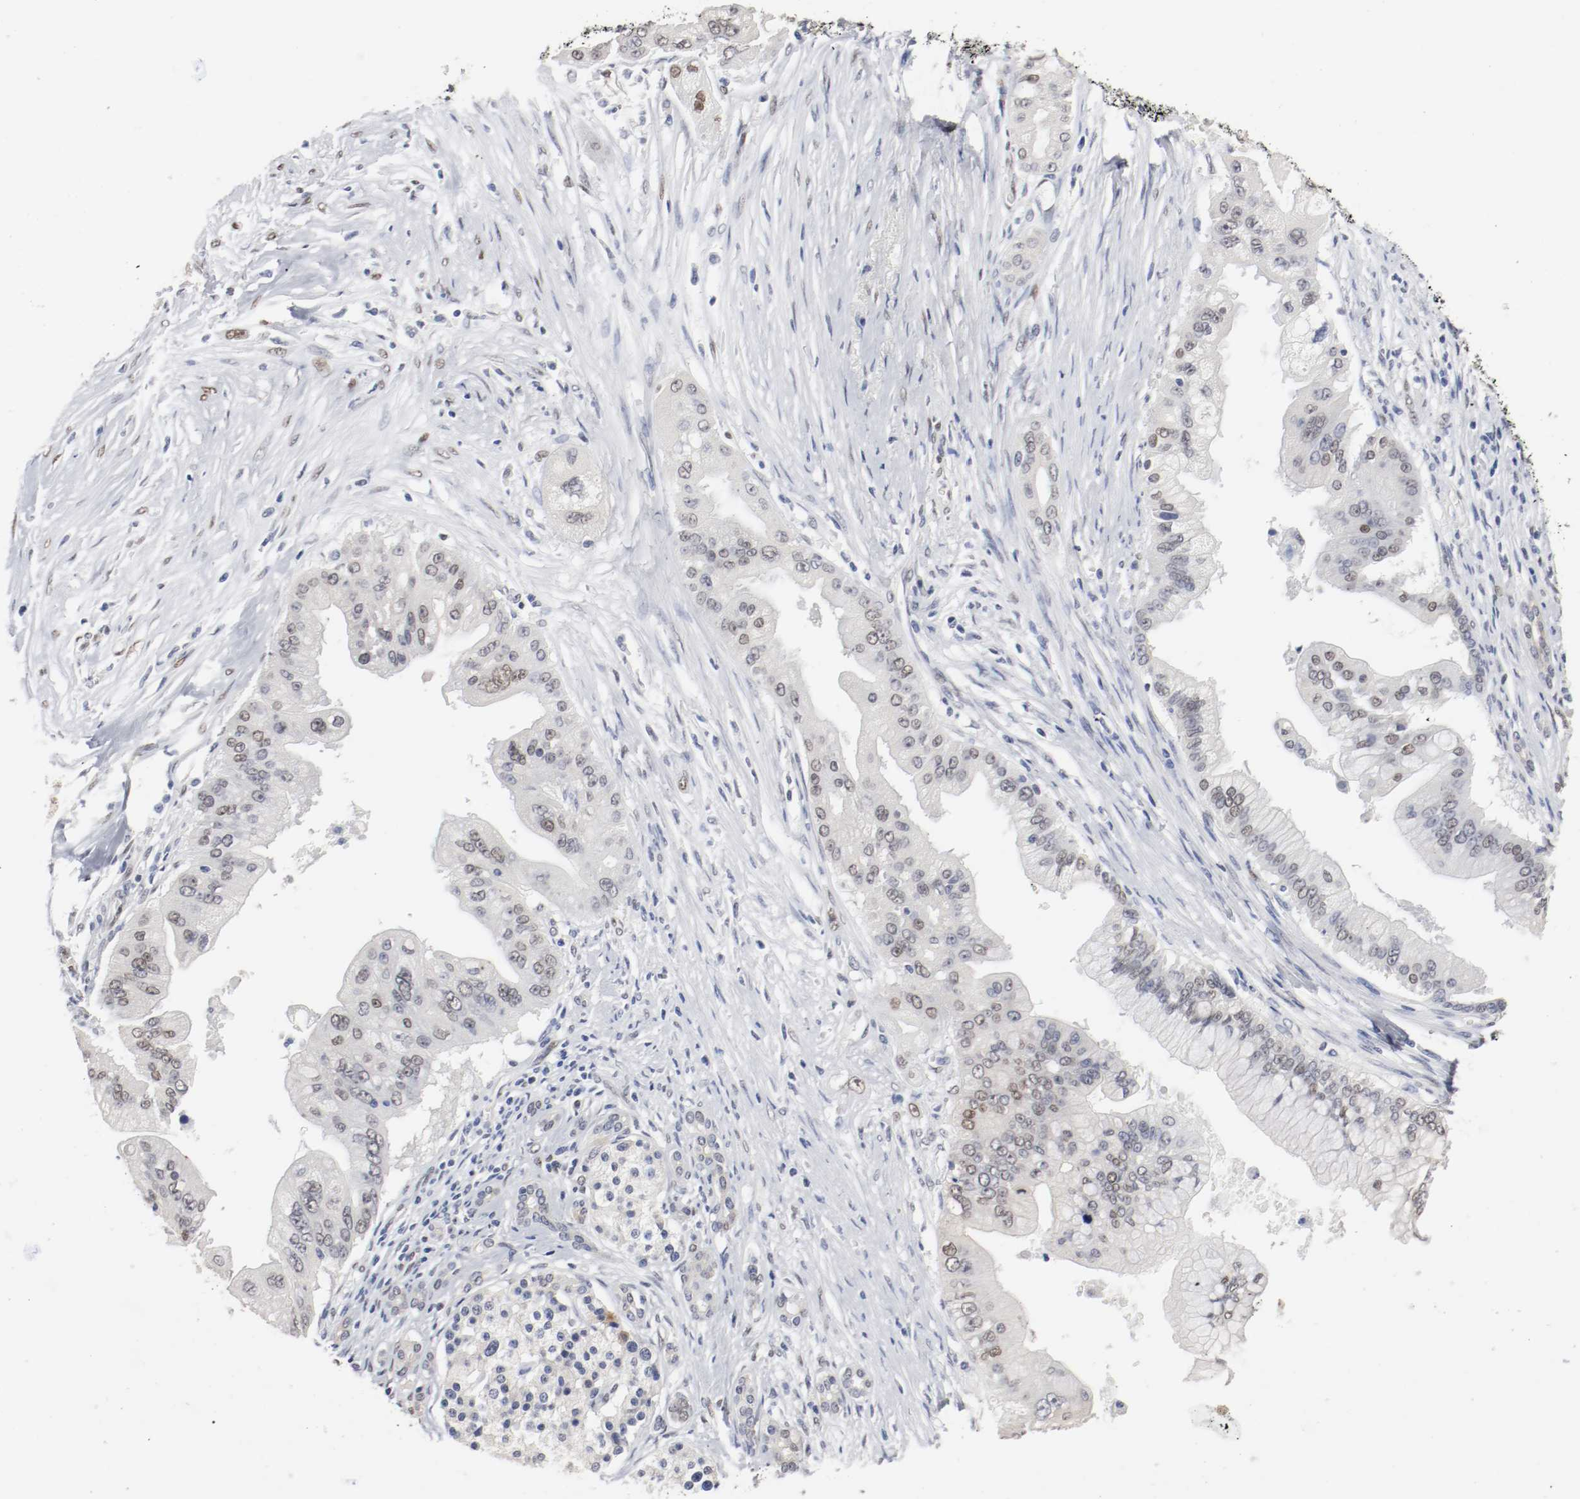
{"staining": {"intensity": "moderate", "quantity": "25%-75%", "location": "nuclear"}, "tissue": "pancreatic cancer", "cell_type": "Tumor cells", "image_type": "cancer", "snomed": [{"axis": "morphology", "description": "Adenocarcinoma, NOS"}, {"axis": "topography", "description": "Pancreas"}], "caption": "IHC of human pancreatic adenocarcinoma displays medium levels of moderate nuclear positivity in approximately 25%-75% of tumor cells. Nuclei are stained in blue.", "gene": "FOSL2", "patient": {"sex": "male", "age": 59}}